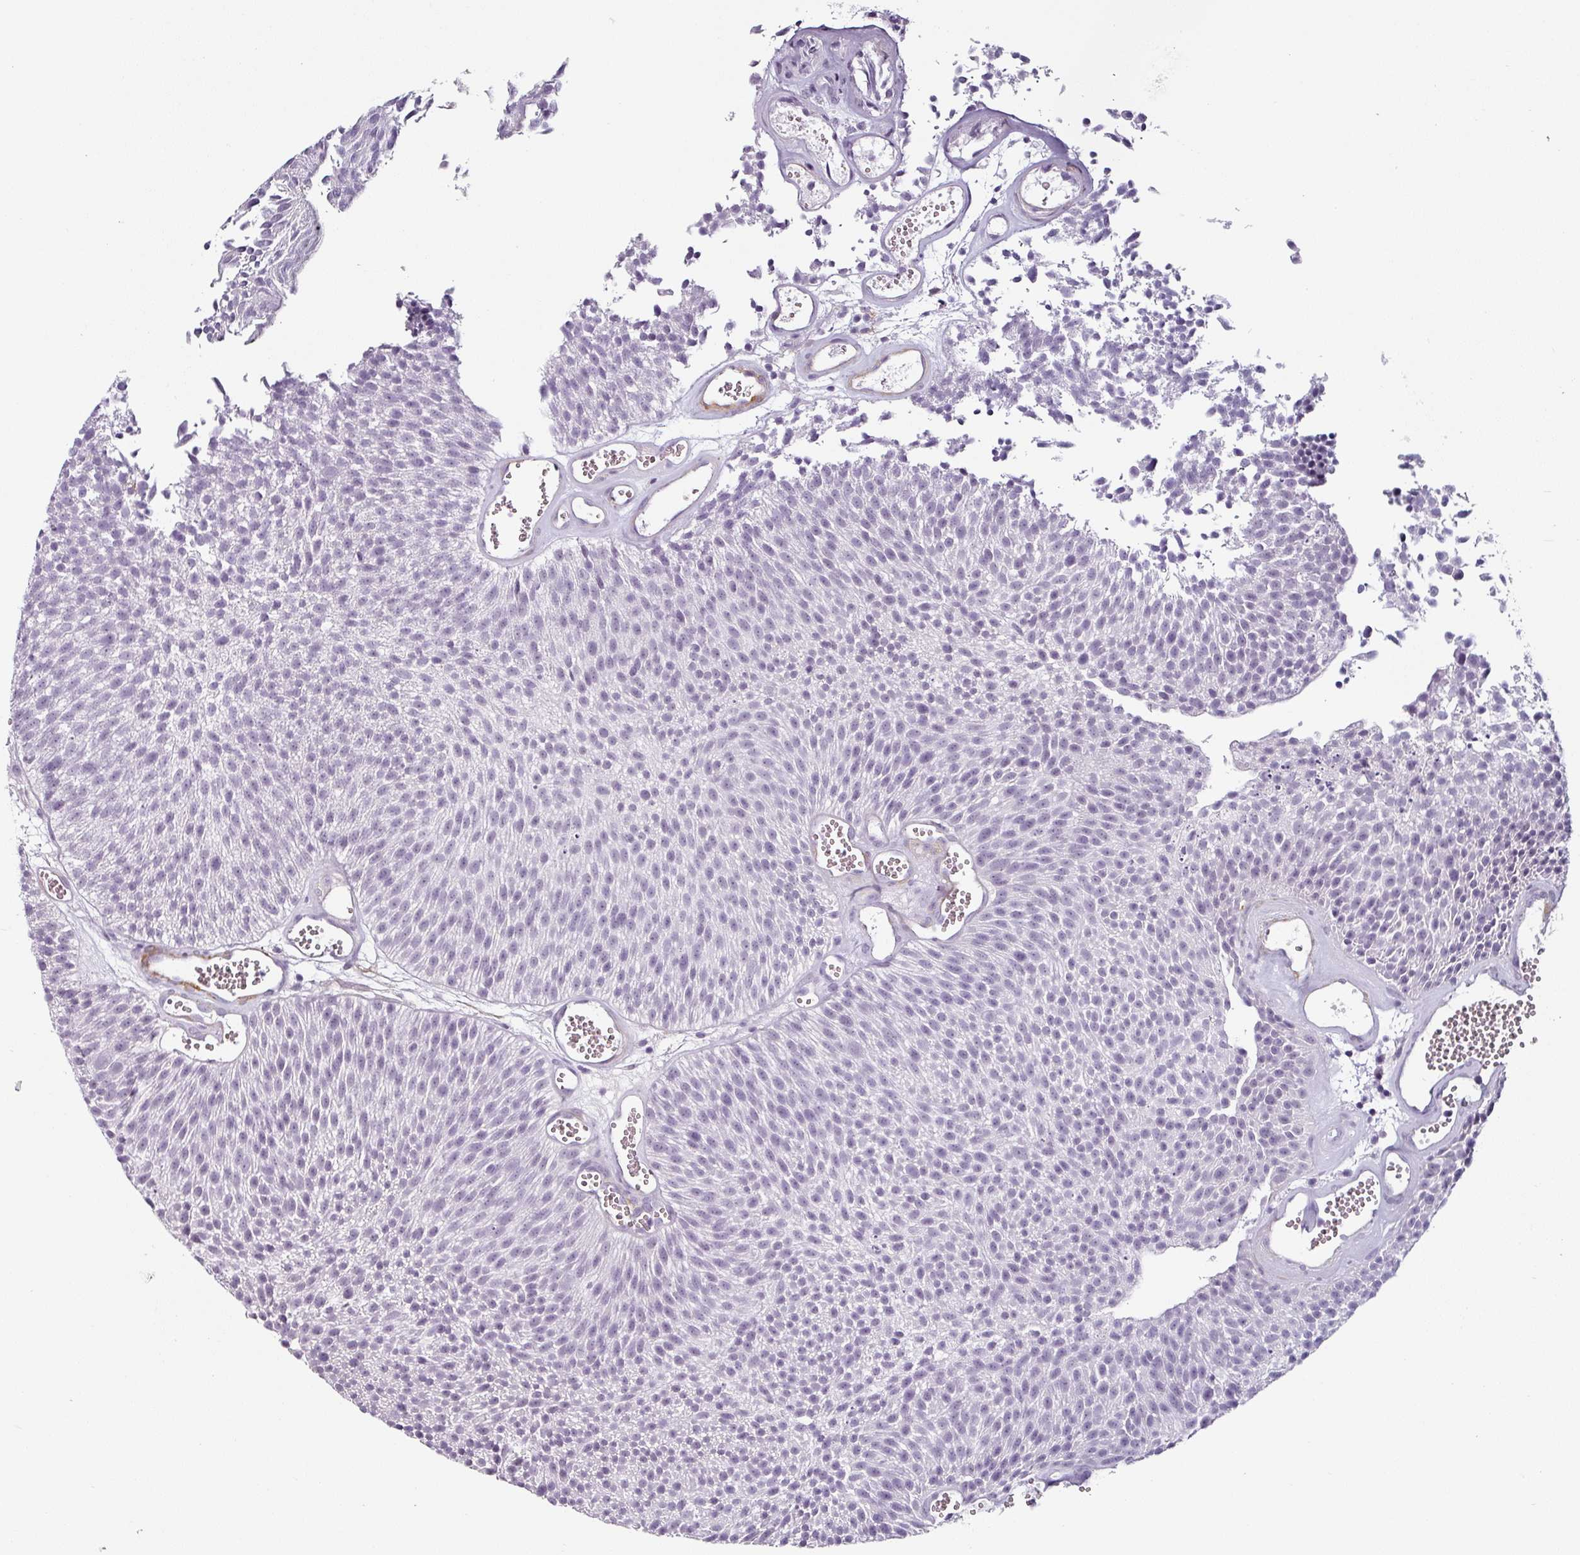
{"staining": {"intensity": "negative", "quantity": "none", "location": "none"}, "tissue": "urothelial cancer", "cell_type": "Tumor cells", "image_type": "cancer", "snomed": [{"axis": "morphology", "description": "Urothelial carcinoma, Low grade"}, {"axis": "topography", "description": "Urinary bladder"}], "caption": "This is a micrograph of immunohistochemistry staining of low-grade urothelial carcinoma, which shows no staining in tumor cells.", "gene": "CAP2", "patient": {"sex": "female", "age": 79}}